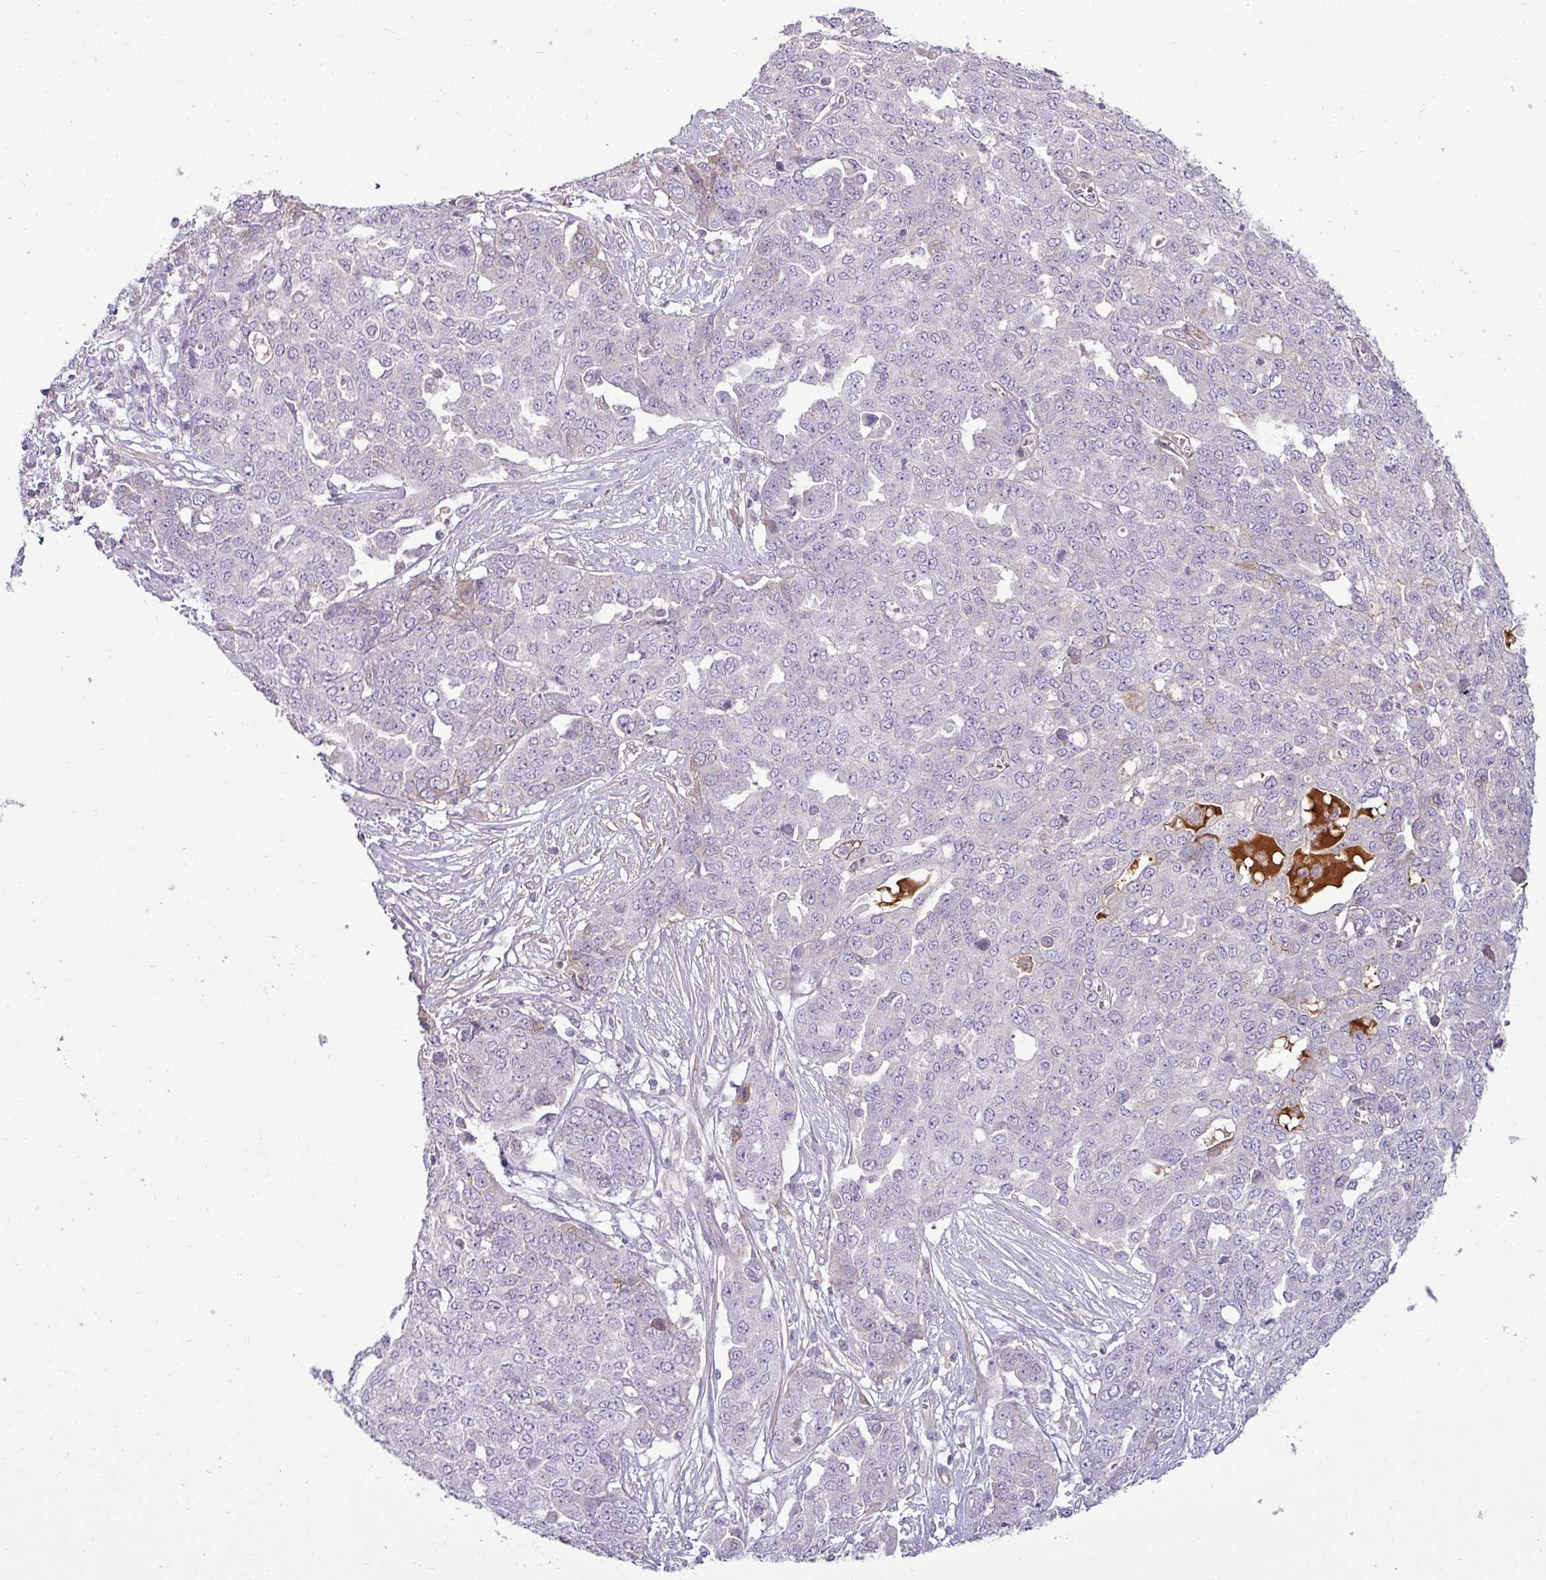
{"staining": {"intensity": "negative", "quantity": "none", "location": "none"}, "tissue": "ovarian cancer", "cell_type": "Tumor cells", "image_type": "cancer", "snomed": [{"axis": "morphology", "description": "Cystadenocarcinoma, serous, NOS"}, {"axis": "topography", "description": "Soft tissue"}, {"axis": "topography", "description": "Ovary"}], "caption": "Immunohistochemical staining of ovarian cancer (serous cystadenocarcinoma) demonstrates no significant expression in tumor cells.", "gene": "APOM", "patient": {"sex": "female", "age": 57}}